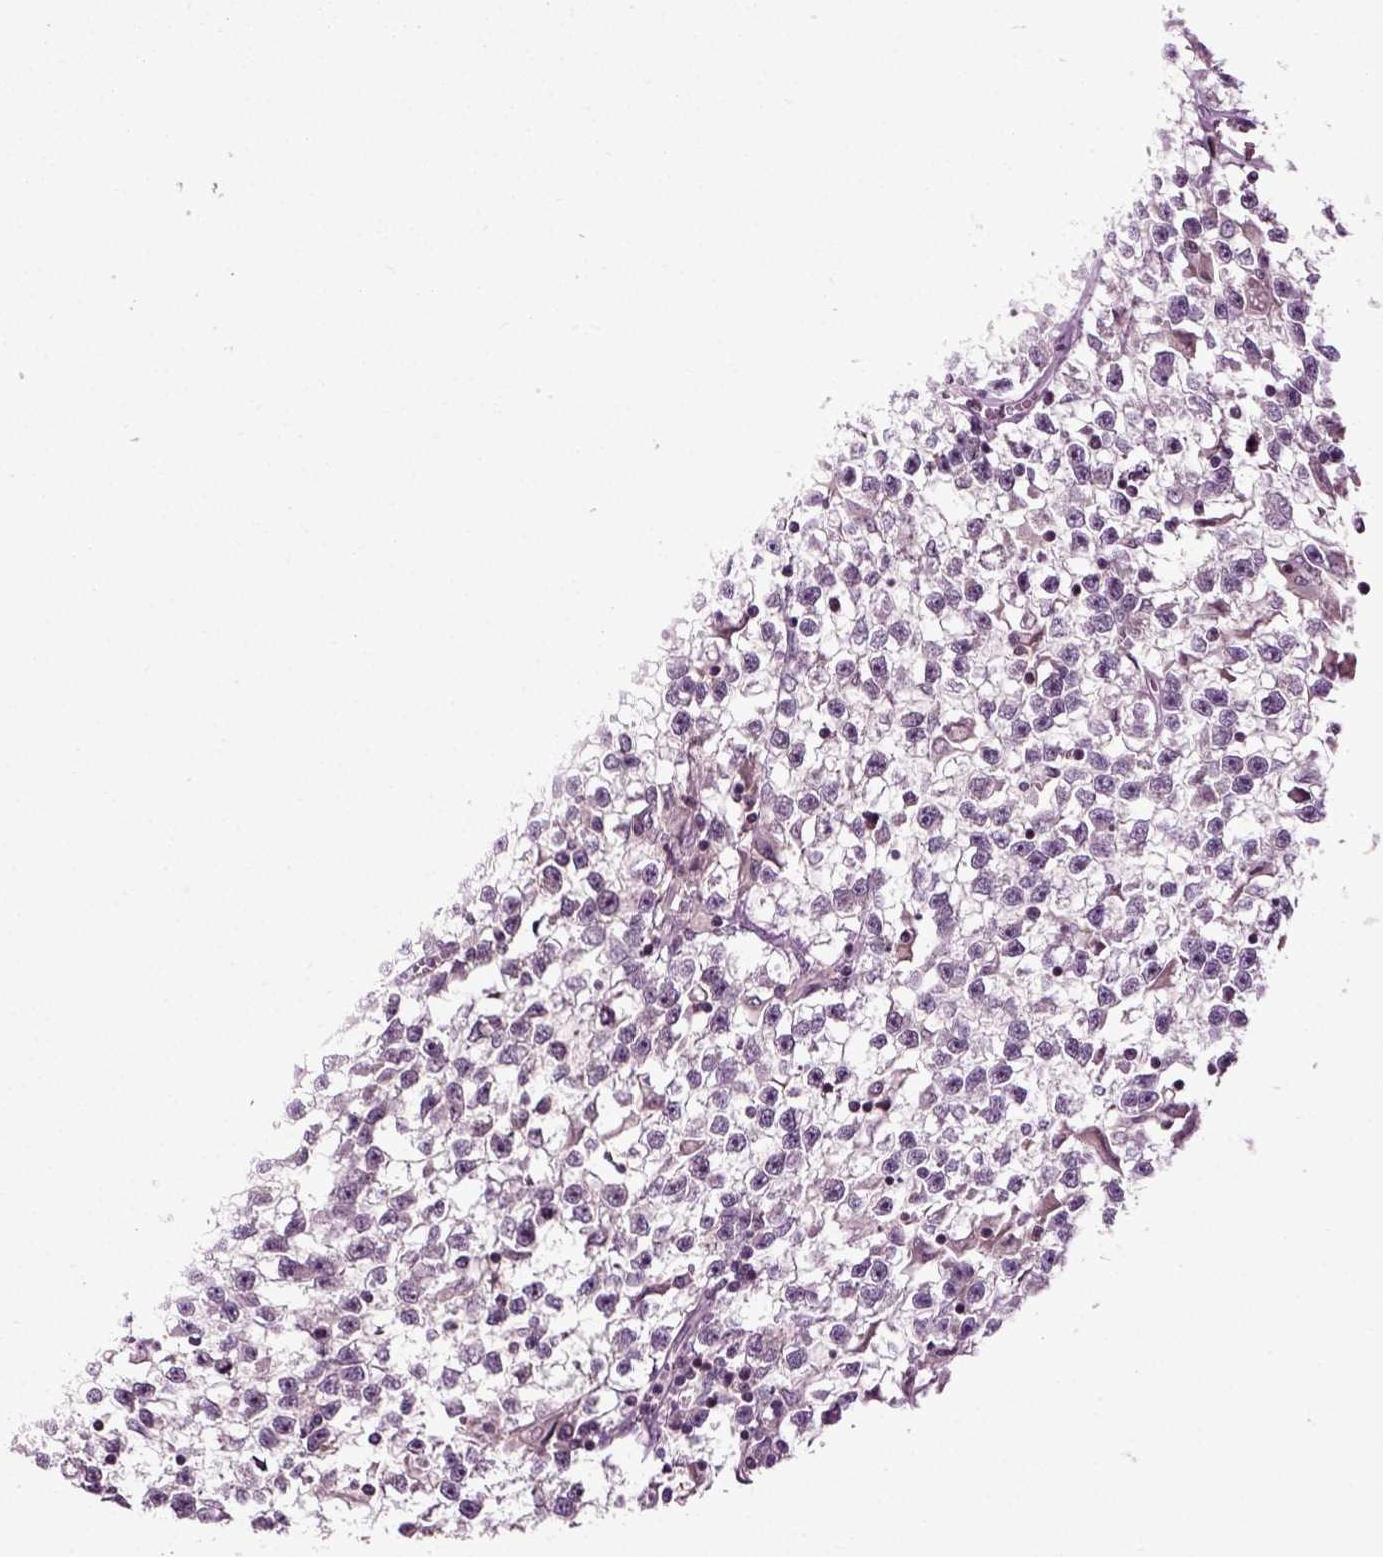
{"staining": {"intensity": "negative", "quantity": "none", "location": "none"}, "tissue": "testis cancer", "cell_type": "Tumor cells", "image_type": "cancer", "snomed": [{"axis": "morphology", "description": "Seminoma, NOS"}, {"axis": "topography", "description": "Testis"}], "caption": "Histopathology image shows no protein positivity in tumor cells of testis seminoma tissue. The staining was performed using DAB (3,3'-diaminobenzidine) to visualize the protein expression in brown, while the nuclei were stained in blue with hematoxylin (Magnification: 20x).", "gene": "KNSTRN", "patient": {"sex": "male", "age": 31}}